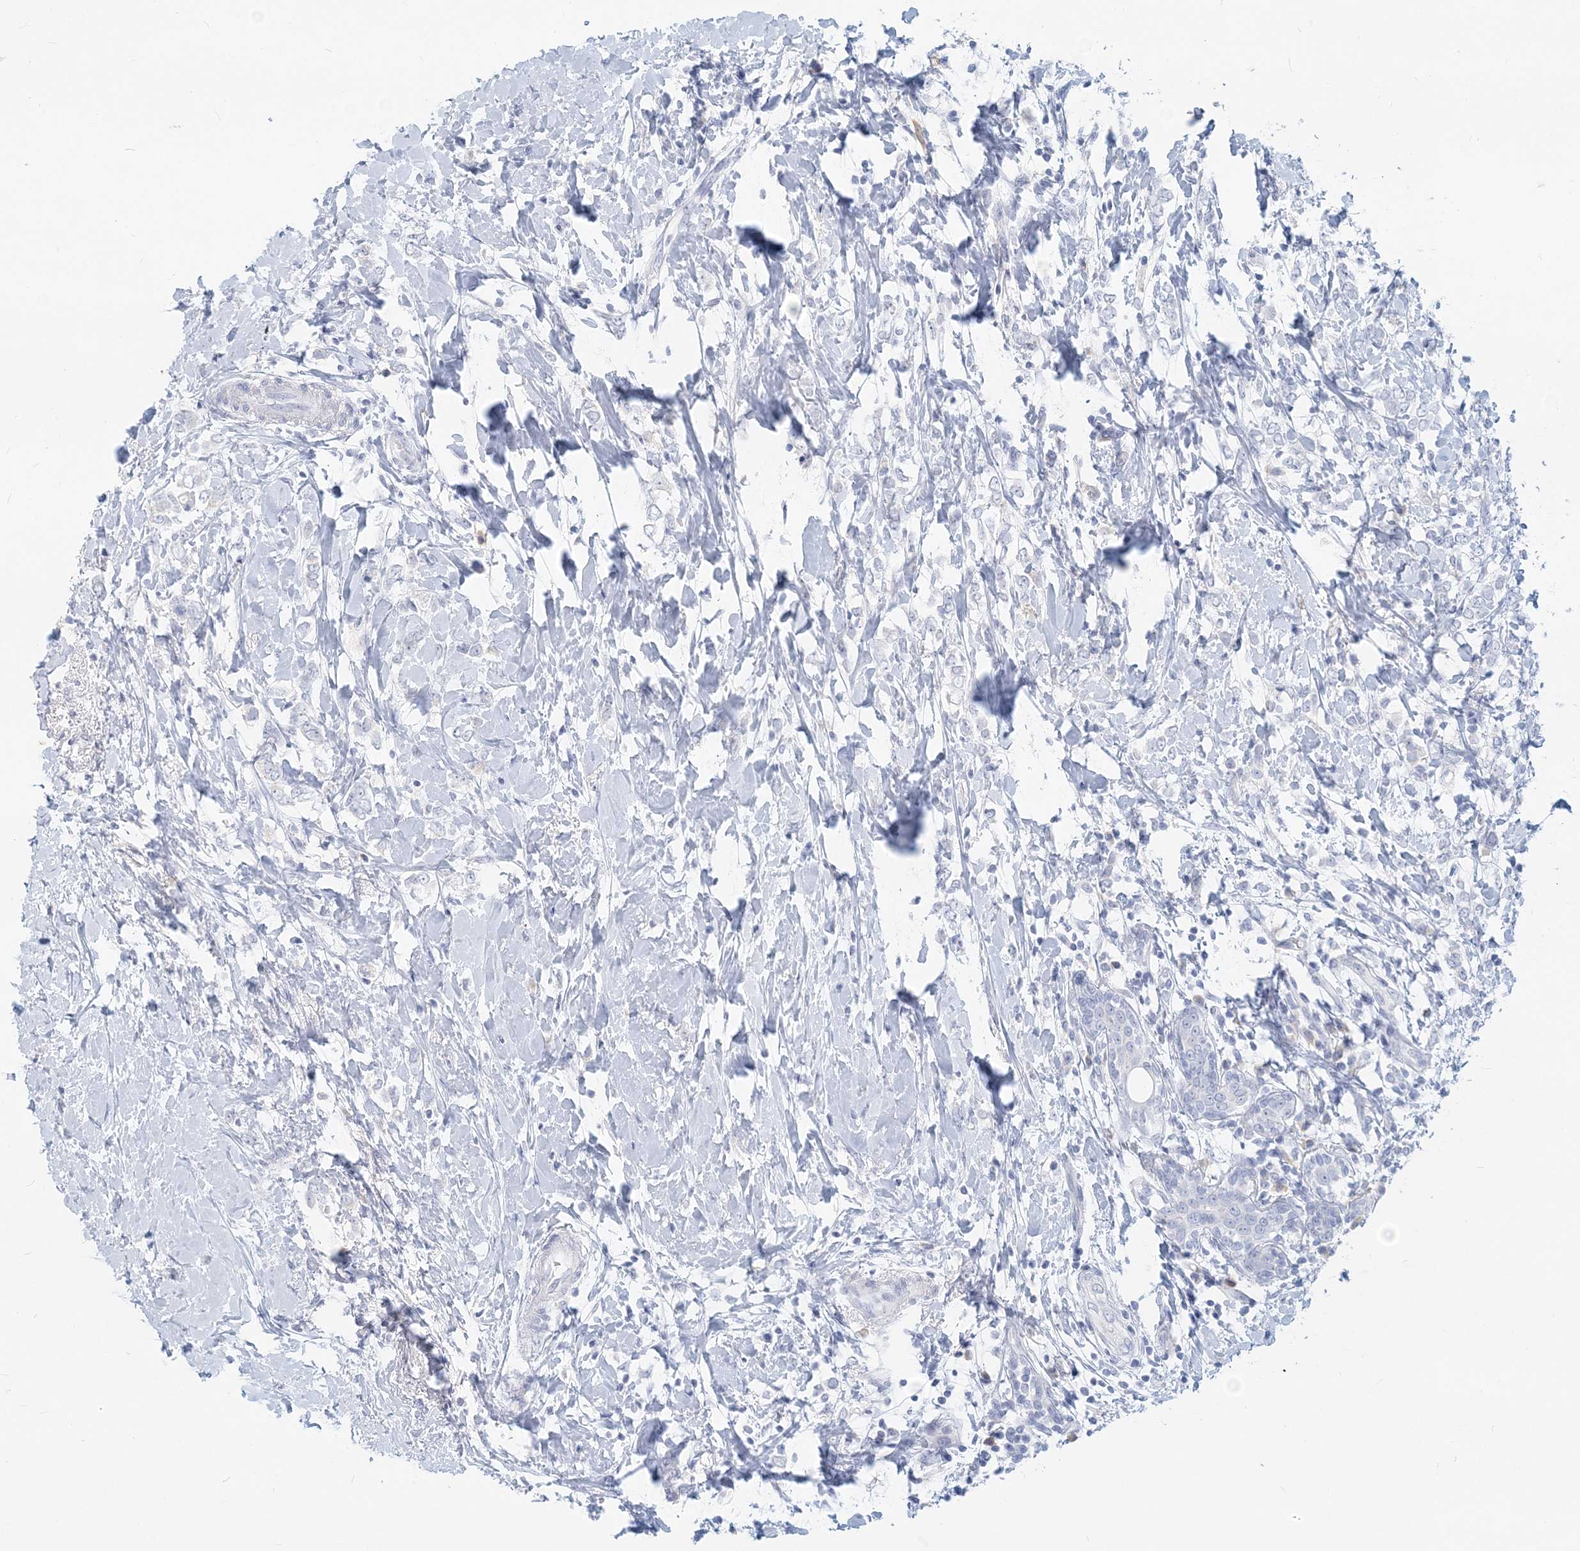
{"staining": {"intensity": "negative", "quantity": "none", "location": "none"}, "tissue": "breast cancer", "cell_type": "Tumor cells", "image_type": "cancer", "snomed": [{"axis": "morphology", "description": "Normal tissue, NOS"}, {"axis": "morphology", "description": "Lobular carcinoma"}, {"axis": "topography", "description": "Breast"}], "caption": "An image of breast lobular carcinoma stained for a protein shows no brown staining in tumor cells. Nuclei are stained in blue.", "gene": "CSN1S1", "patient": {"sex": "female", "age": 47}}